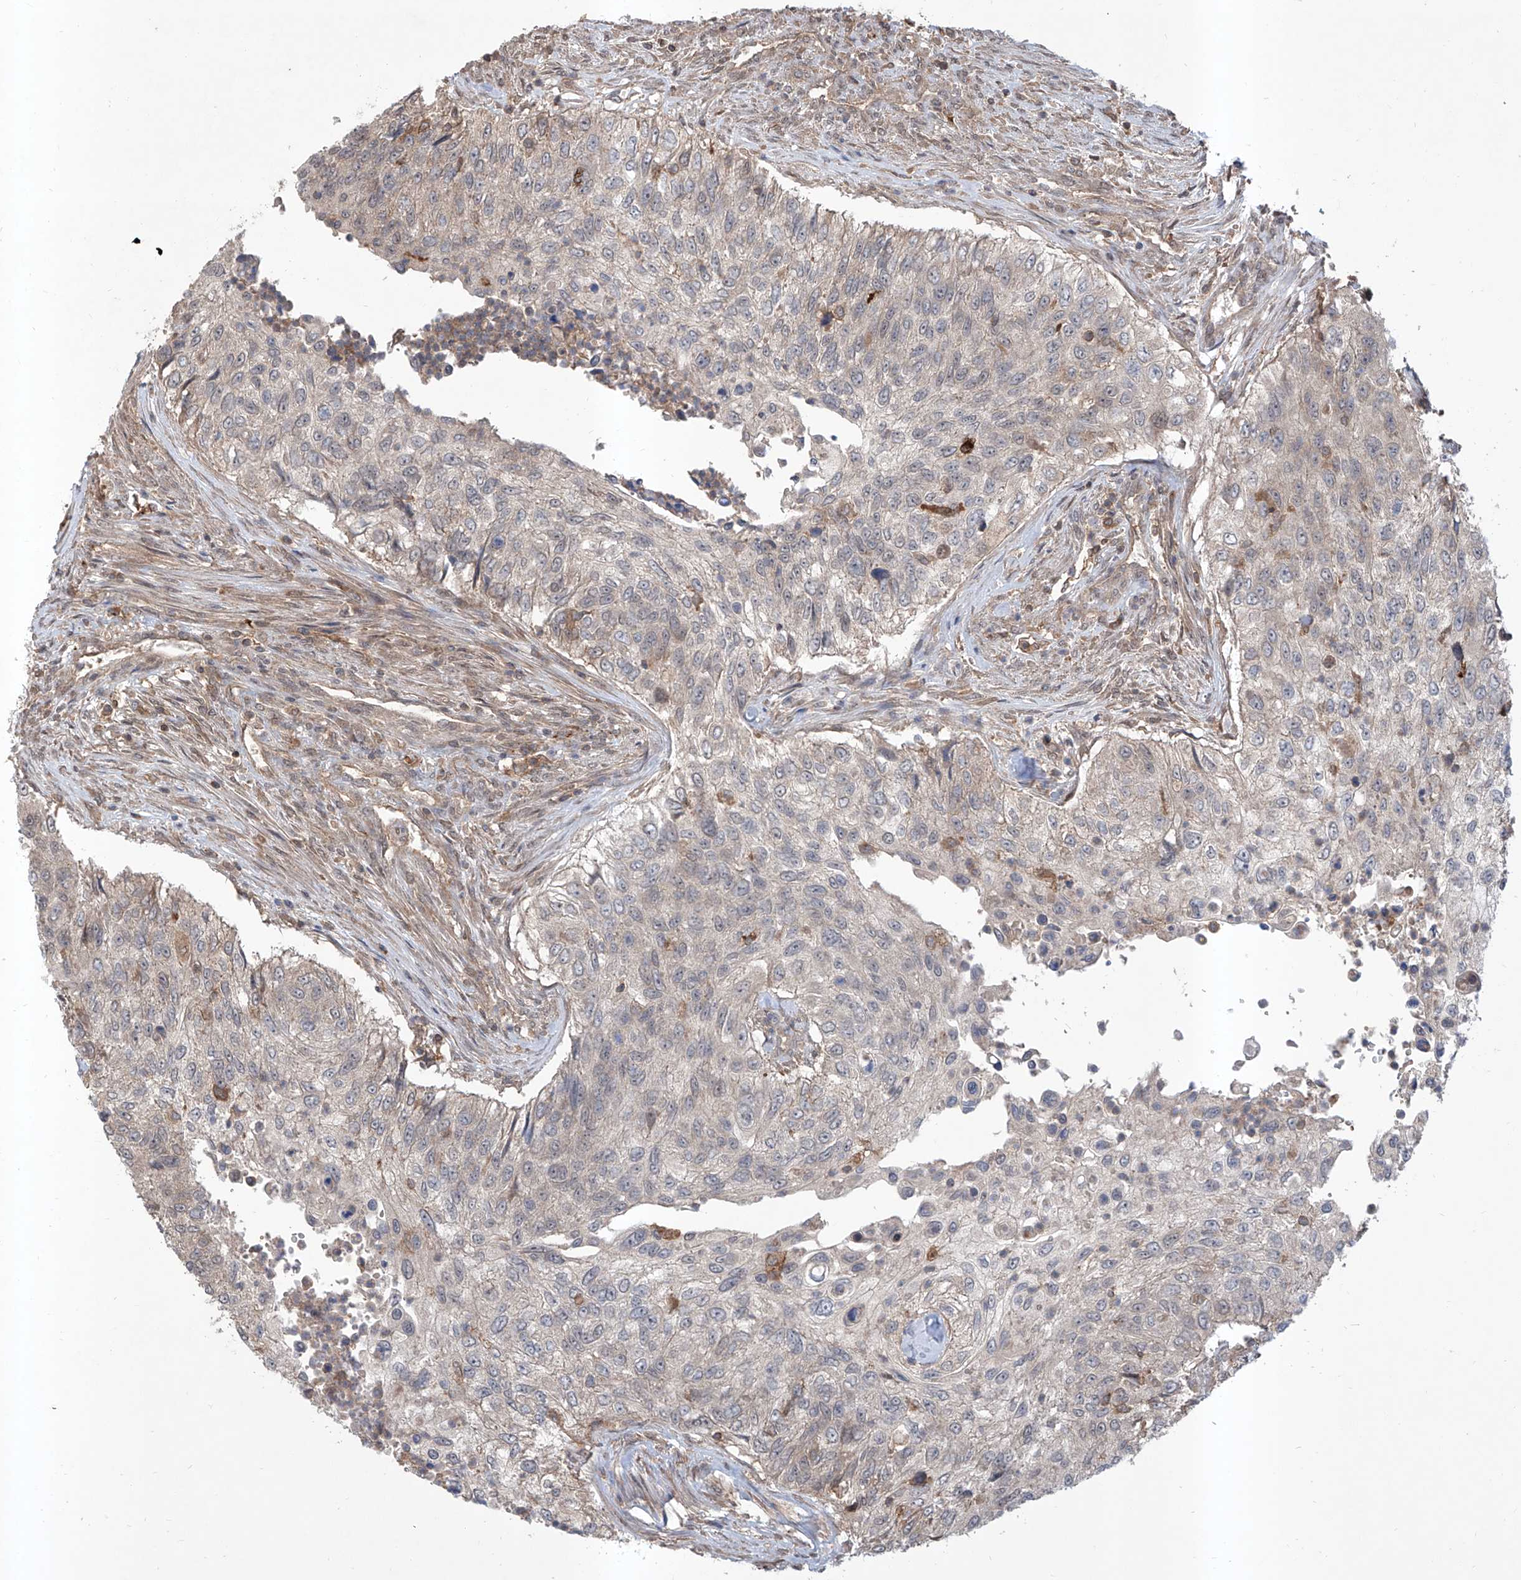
{"staining": {"intensity": "negative", "quantity": "none", "location": "none"}, "tissue": "urothelial cancer", "cell_type": "Tumor cells", "image_type": "cancer", "snomed": [{"axis": "morphology", "description": "Urothelial carcinoma, High grade"}, {"axis": "topography", "description": "Urinary bladder"}], "caption": "This is an IHC photomicrograph of human urothelial cancer. There is no expression in tumor cells.", "gene": "HOXC8", "patient": {"sex": "female", "age": 60}}